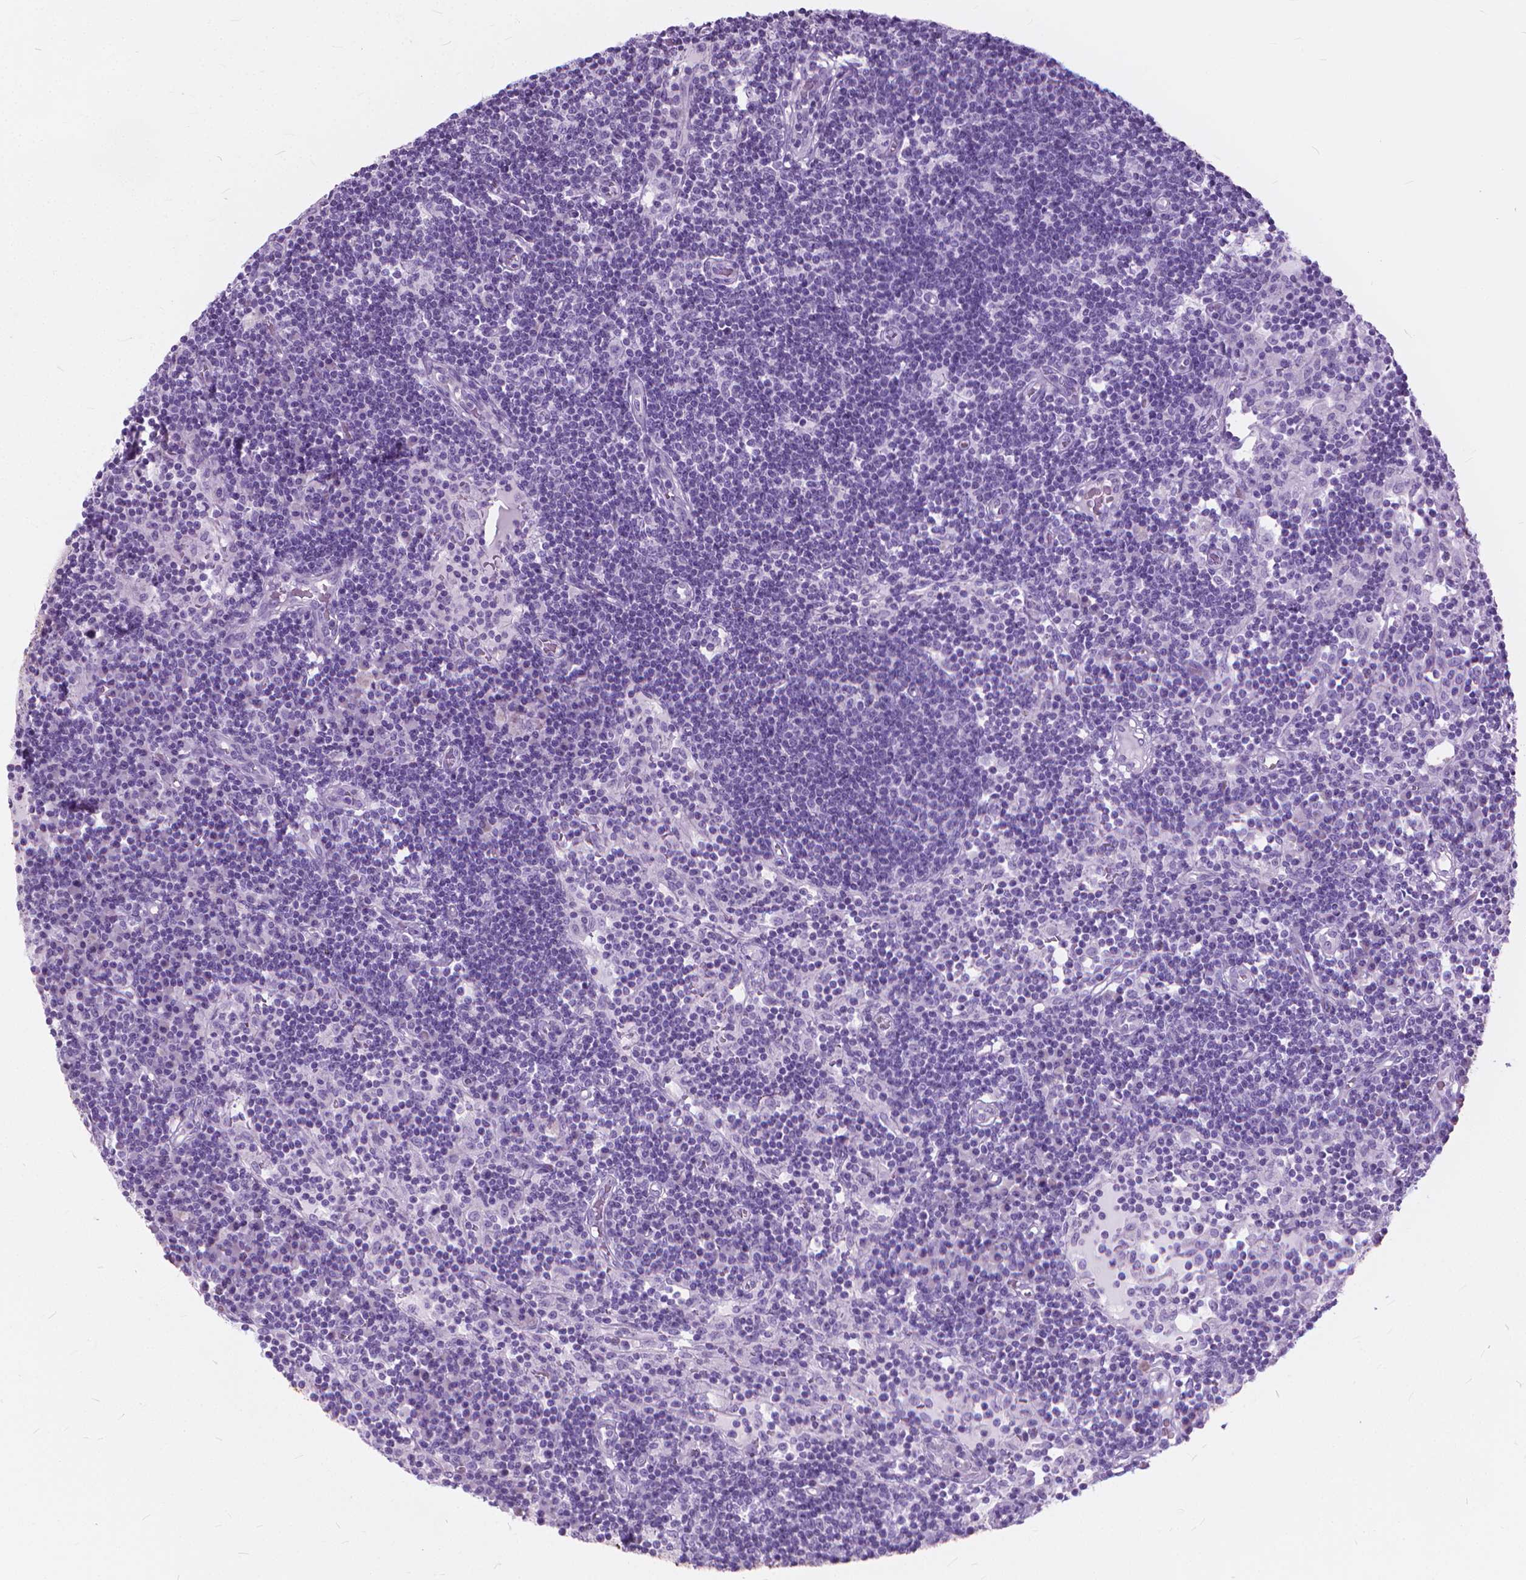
{"staining": {"intensity": "negative", "quantity": "none", "location": "none"}, "tissue": "lymph node", "cell_type": "Germinal center cells", "image_type": "normal", "snomed": [{"axis": "morphology", "description": "Normal tissue, NOS"}, {"axis": "topography", "description": "Lymph node"}], "caption": "The micrograph shows no significant expression in germinal center cells of lymph node.", "gene": "HTR2B", "patient": {"sex": "female", "age": 72}}